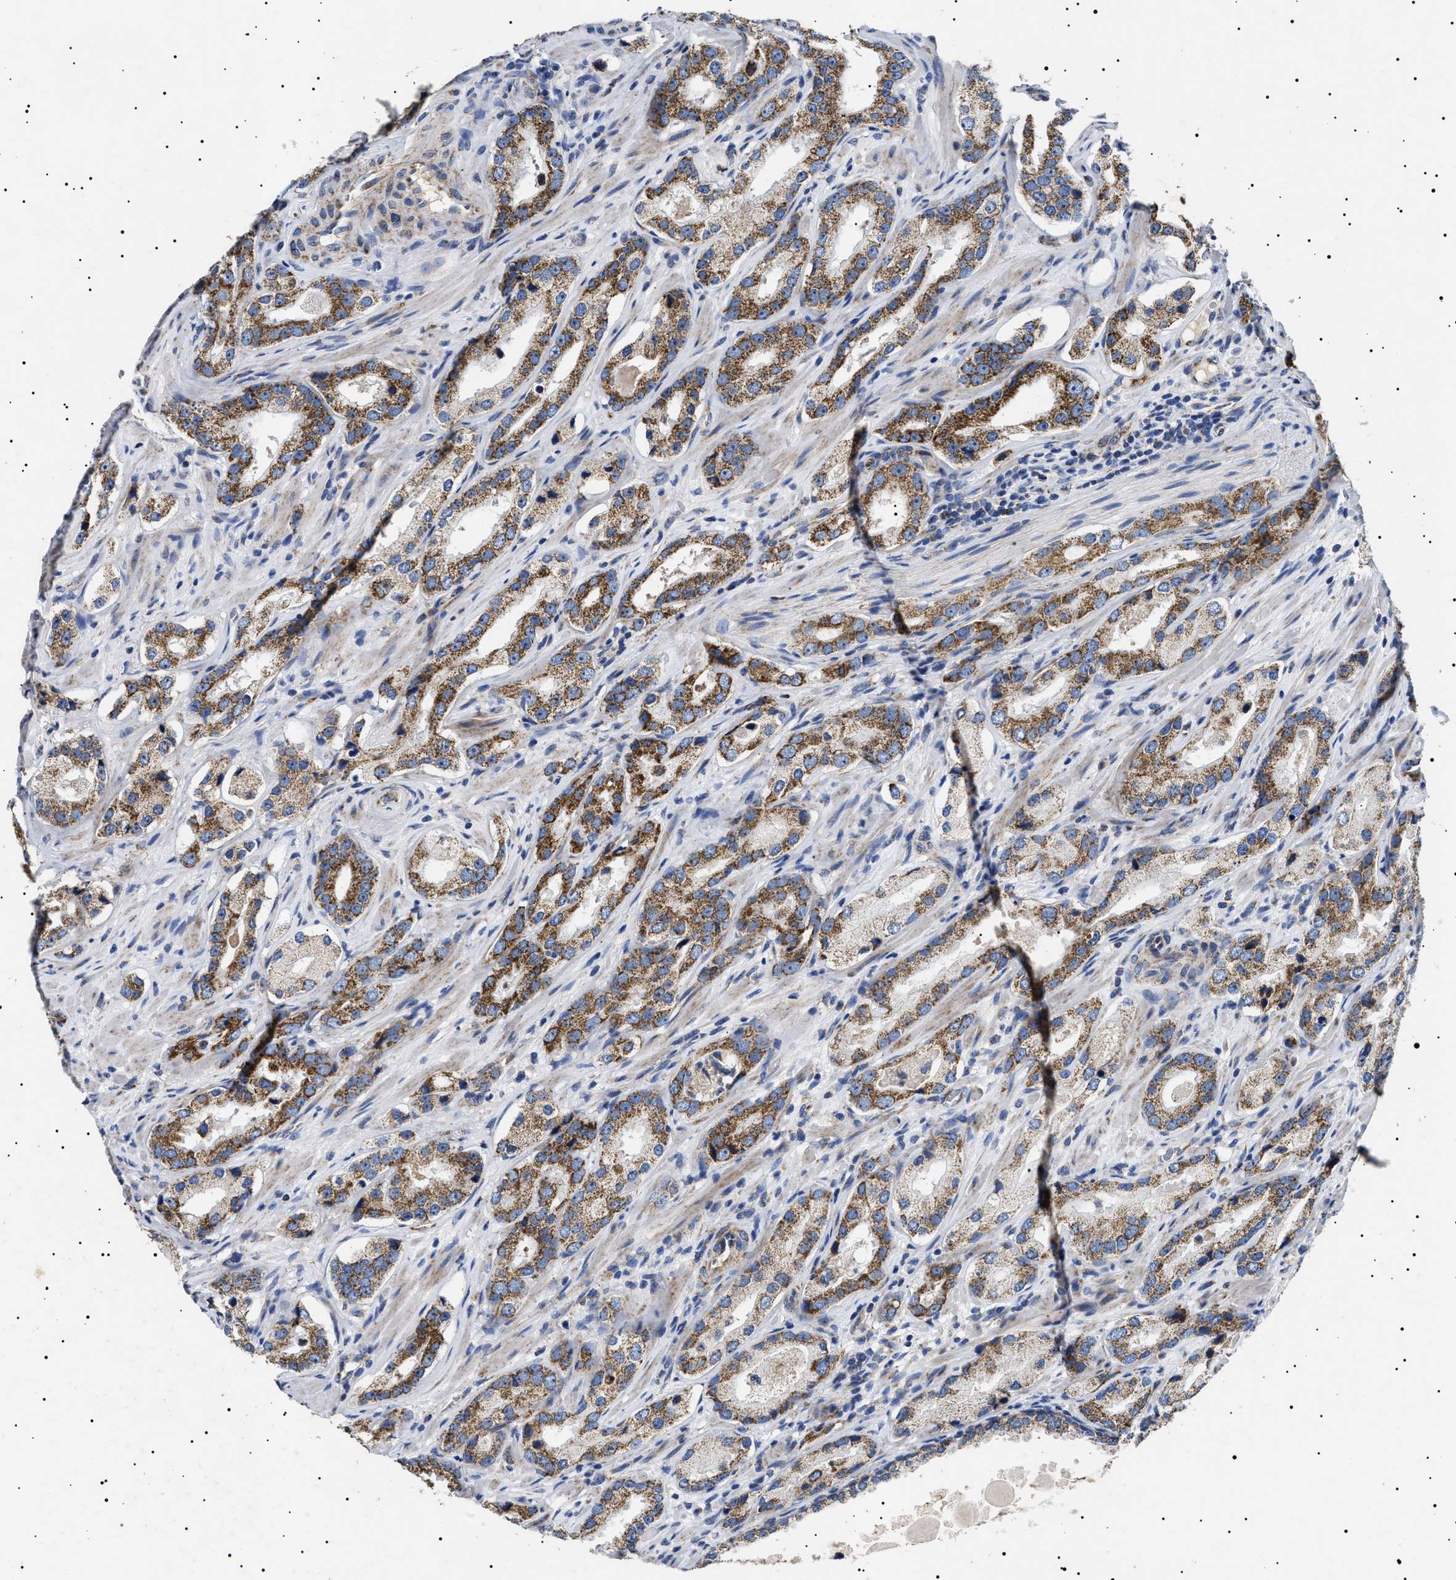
{"staining": {"intensity": "strong", "quantity": ">75%", "location": "cytoplasmic/membranous"}, "tissue": "prostate cancer", "cell_type": "Tumor cells", "image_type": "cancer", "snomed": [{"axis": "morphology", "description": "Adenocarcinoma, High grade"}, {"axis": "topography", "description": "Prostate"}], "caption": "Strong cytoplasmic/membranous protein expression is appreciated in about >75% of tumor cells in prostate cancer (high-grade adenocarcinoma).", "gene": "CHRDL2", "patient": {"sex": "male", "age": 63}}